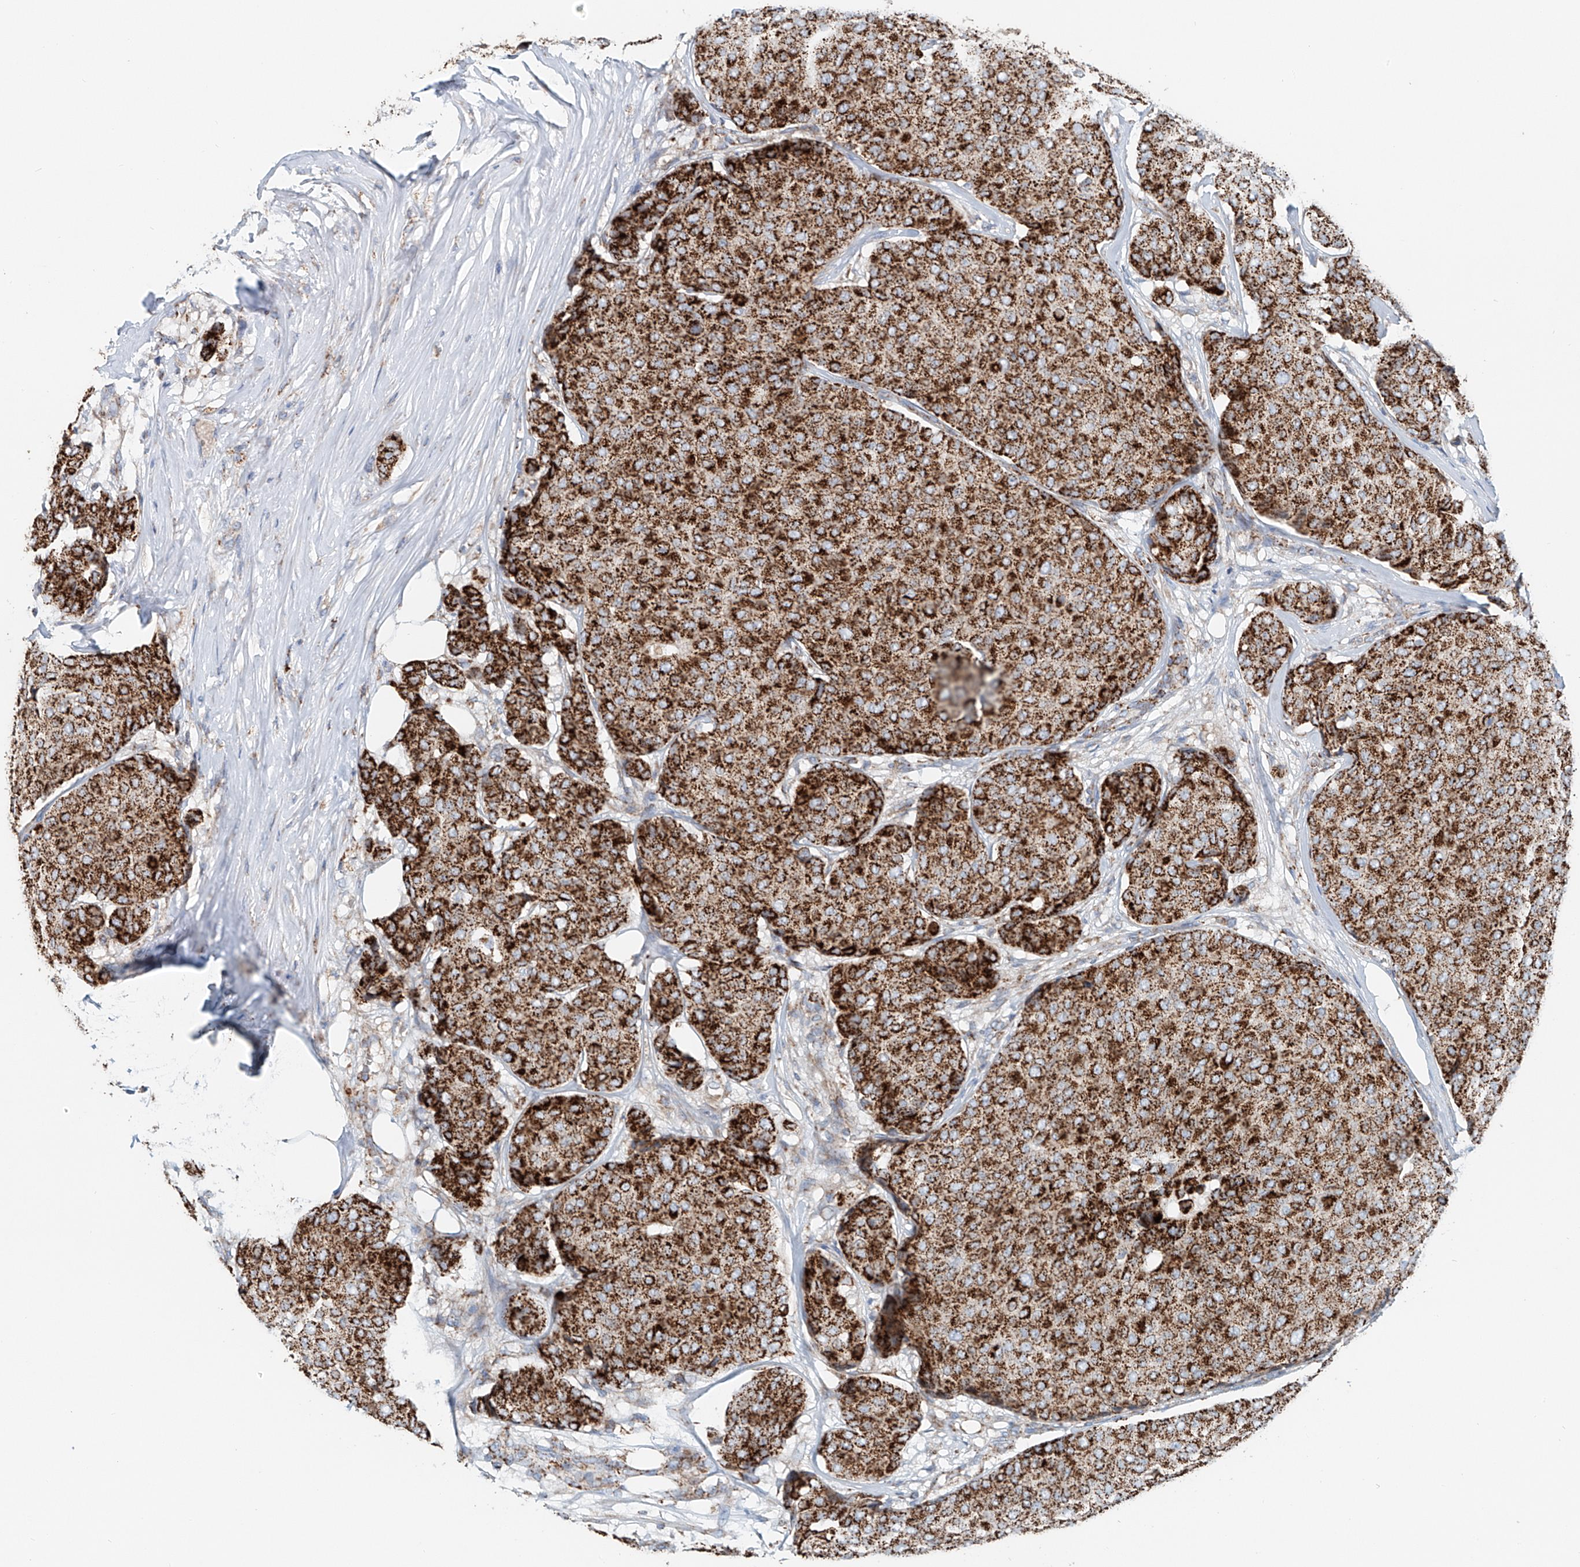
{"staining": {"intensity": "strong", "quantity": ">75%", "location": "cytoplasmic/membranous"}, "tissue": "breast cancer", "cell_type": "Tumor cells", "image_type": "cancer", "snomed": [{"axis": "morphology", "description": "Duct carcinoma"}, {"axis": "topography", "description": "Breast"}], "caption": "This photomicrograph shows IHC staining of human breast invasive ductal carcinoma, with high strong cytoplasmic/membranous expression in approximately >75% of tumor cells.", "gene": "CARD10", "patient": {"sex": "female", "age": 75}}